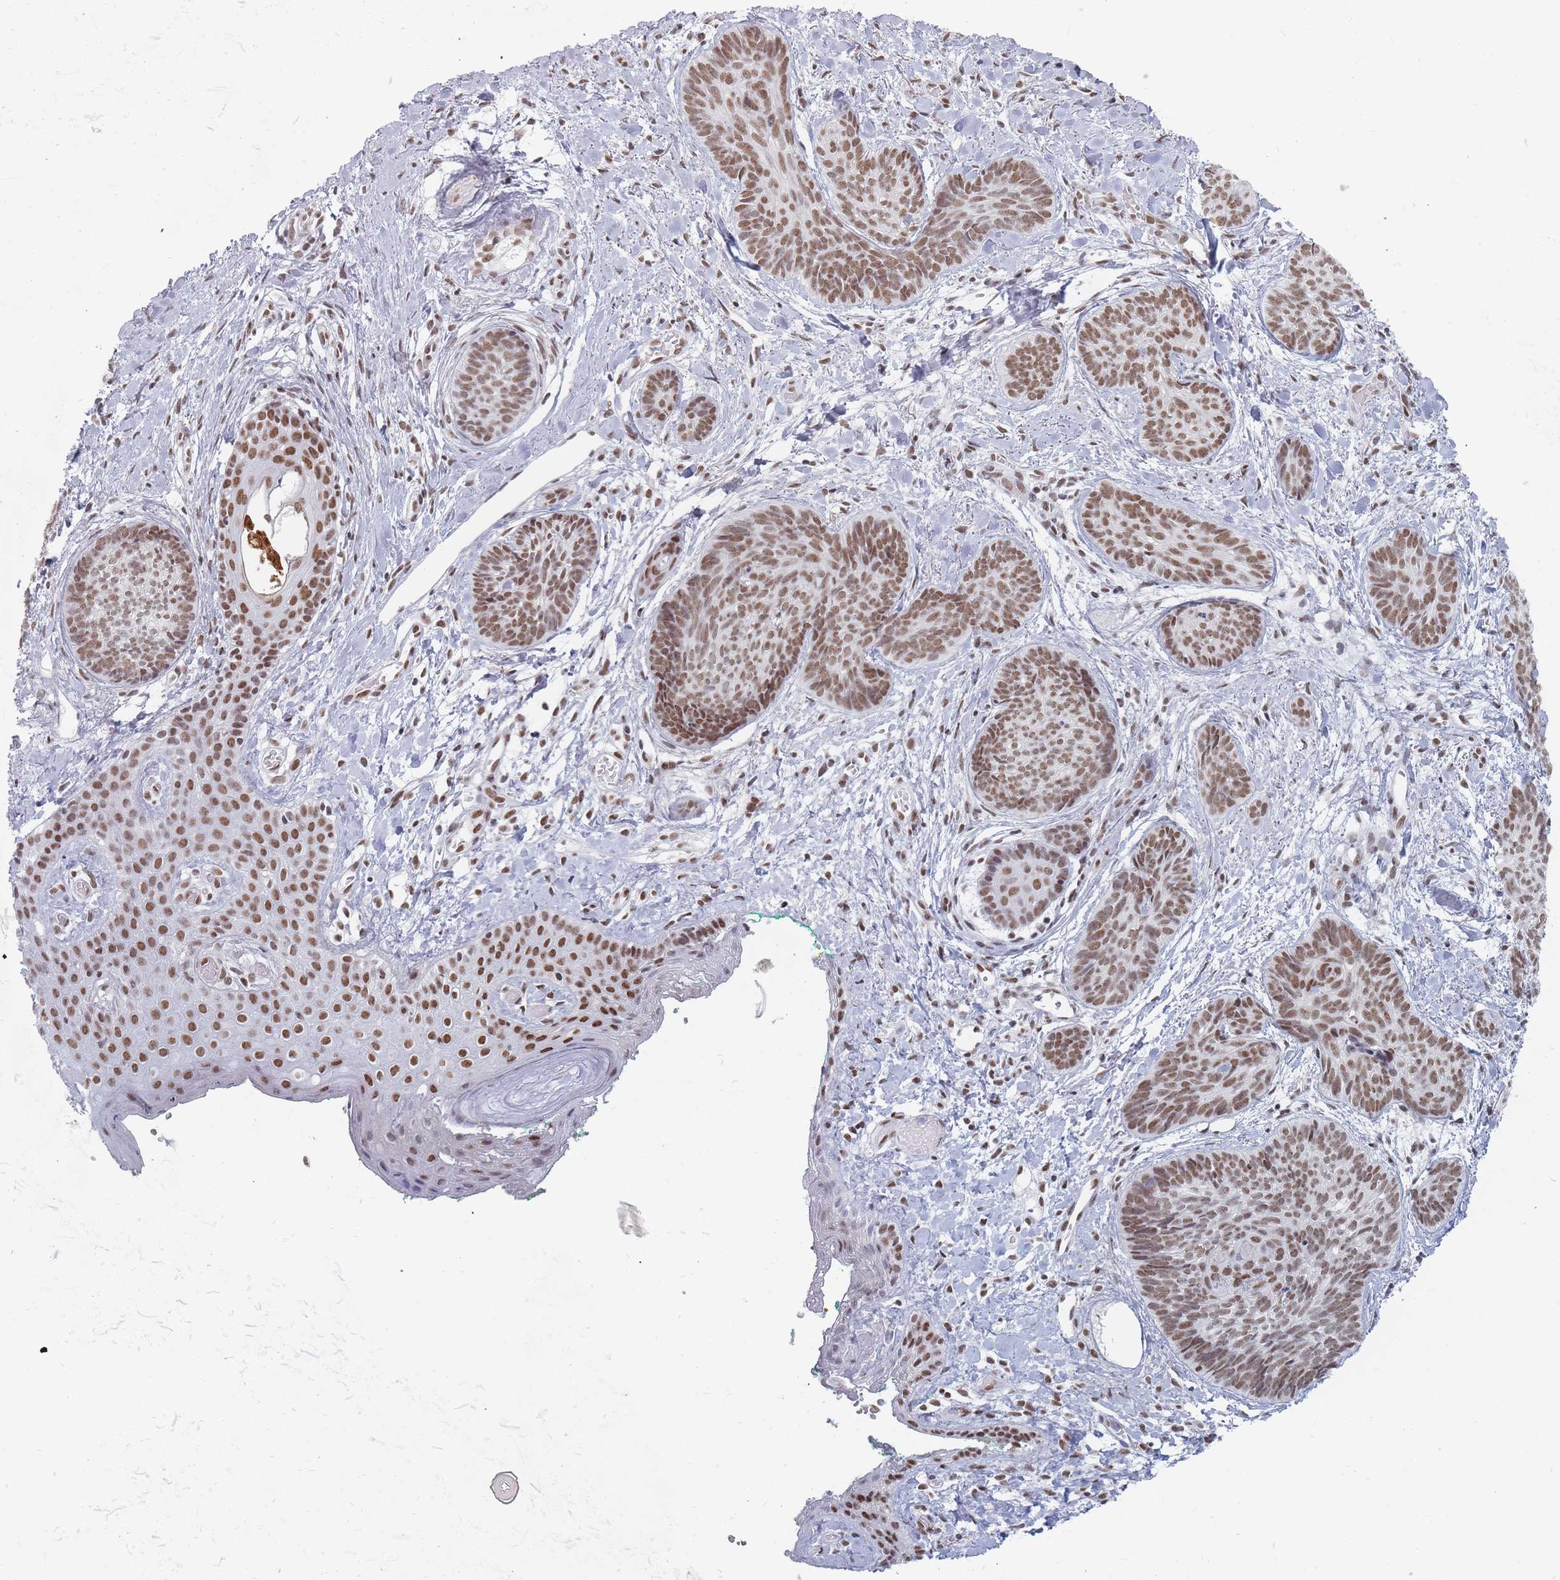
{"staining": {"intensity": "moderate", "quantity": ">75%", "location": "nuclear"}, "tissue": "skin cancer", "cell_type": "Tumor cells", "image_type": "cancer", "snomed": [{"axis": "morphology", "description": "Basal cell carcinoma"}, {"axis": "topography", "description": "Skin"}], "caption": "IHC staining of basal cell carcinoma (skin), which reveals medium levels of moderate nuclear staining in approximately >75% of tumor cells indicating moderate nuclear protein positivity. The staining was performed using DAB (3,3'-diaminobenzidine) (brown) for protein detection and nuclei were counterstained in hematoxylin (blue).", "gene": "SAFB2", "patient": {"sex": "female", "age": 81}}